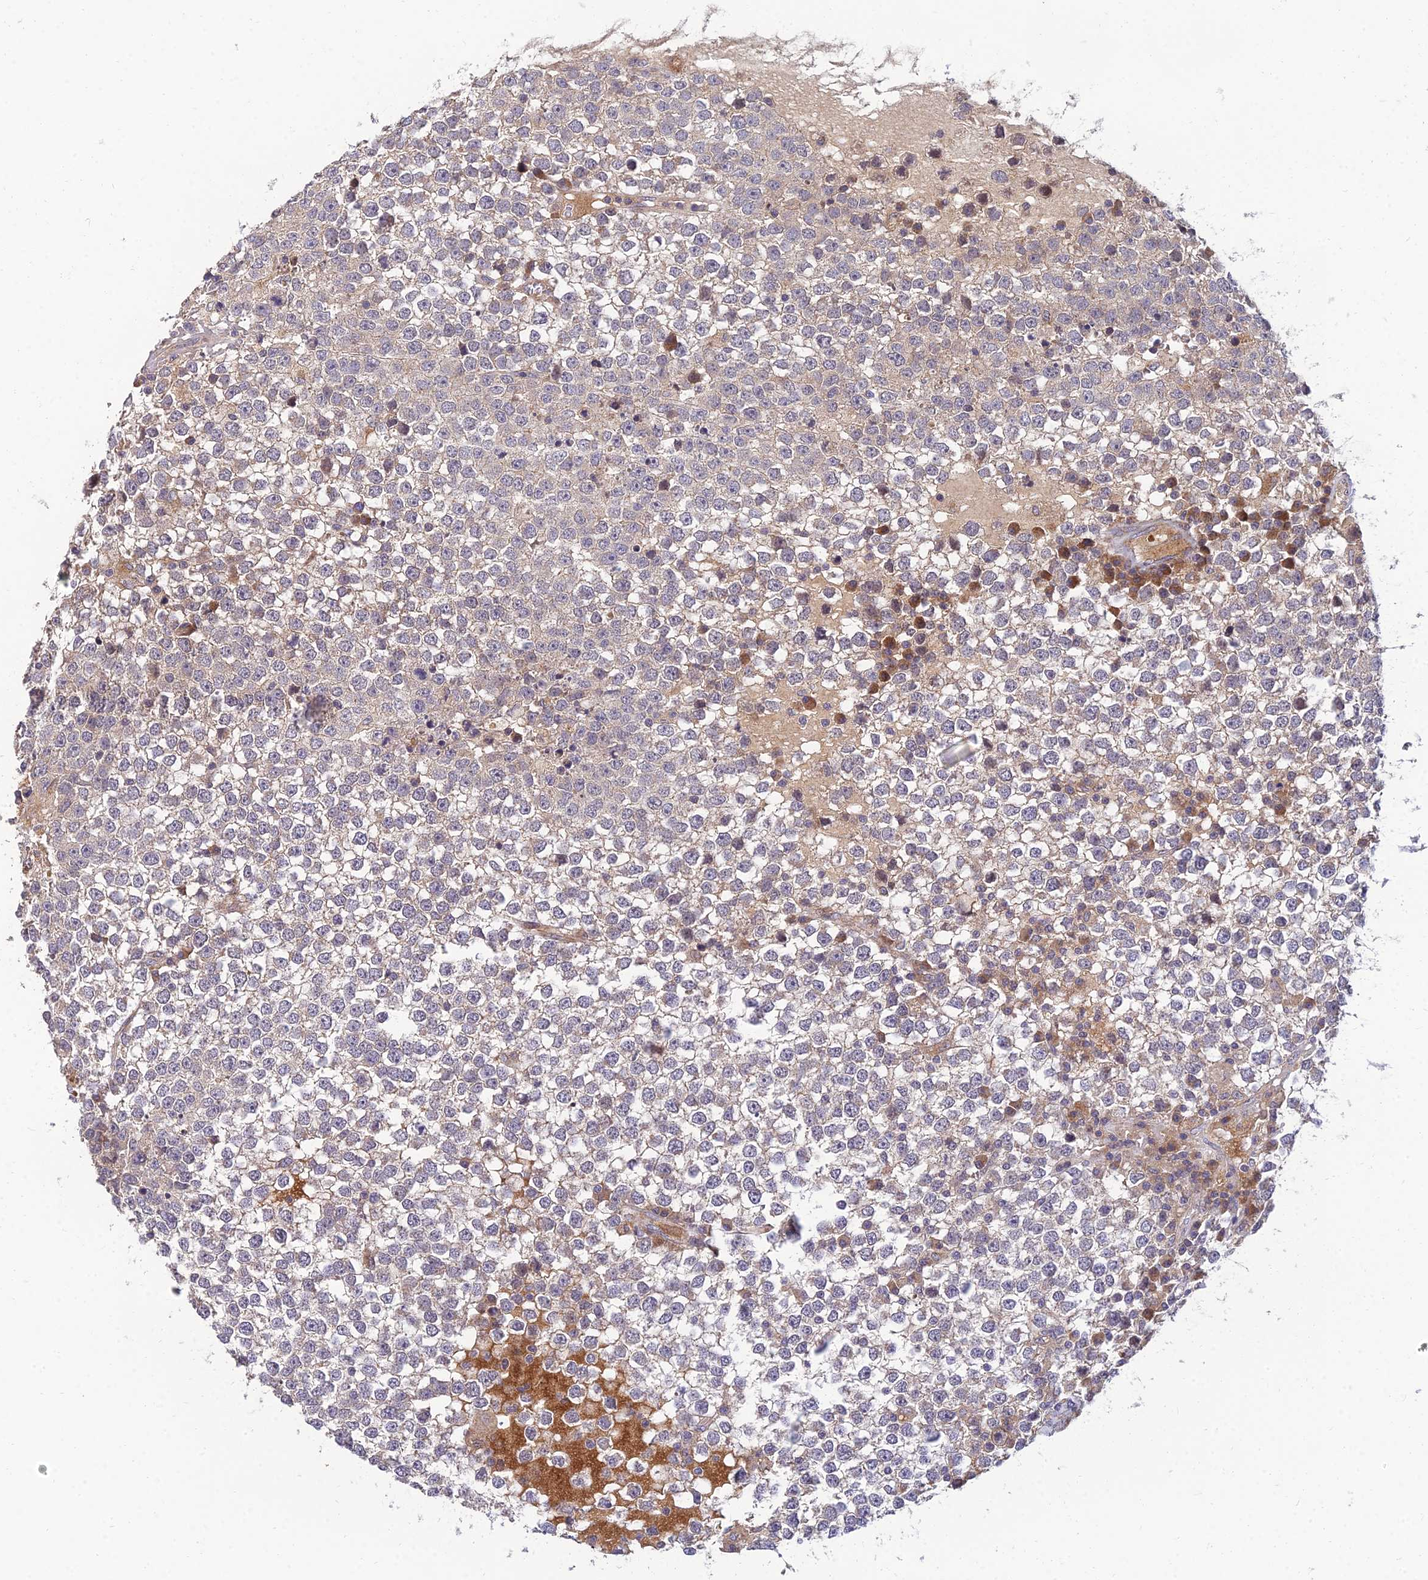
{"staining": {"intensity": "weak", "quantity": "<25%", "location": "cytoplasmic/membranous"}, "tissue": "testis cancer", "cell_type": "Tumor cells", "image_type": "cancer", "snomed": [{"axis": "morphology", "description": "Seminoma, NOS"}, {"axis": "topography", "description": "Testis"}], "caption": "Human testis cancer (seminoma) stained for a protein using immunohistochemistry (IHC) shows no positivity in tumor cells.", "gene": "NPY", "patient": {"sex": "male", "age": 65}}